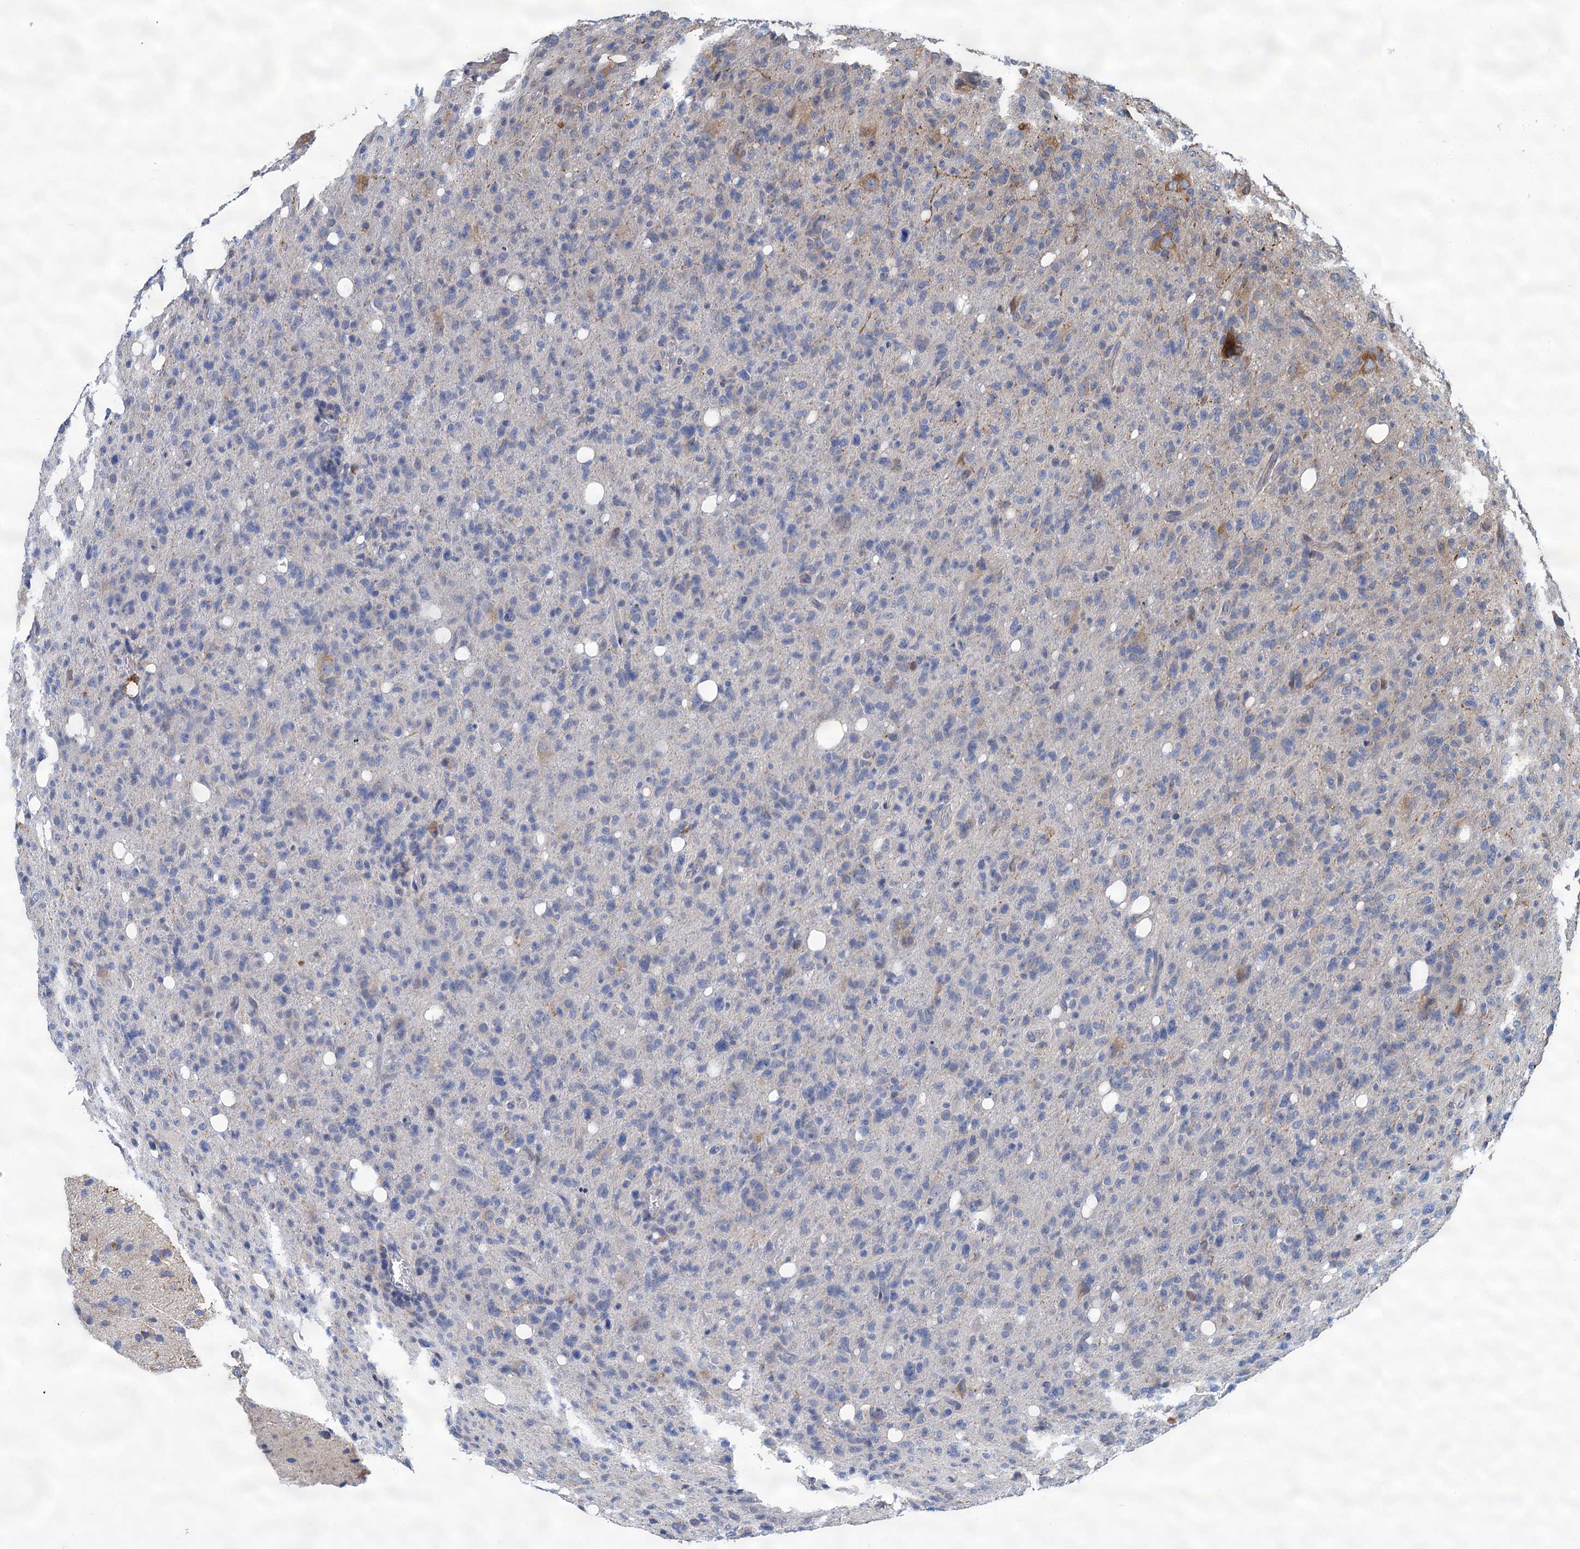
{"staining": {"intensity": "negative", "quantity": "none", "location": "none"}, "tissue": "glioma", "cell_type": "Tumor cells", "image_type": "cancer", "snomed": [{"axis": "morphology", "description": "Glioma, malignant, High grade"}, {"axis": "topography", "description": "Brain"}], "caption": "This is an immunohistochemistry photomicrograph of glioma. There is no positivity in tumor cells.", "gene": "LINS1", "patient": {"sex": "female", "age": 57}}